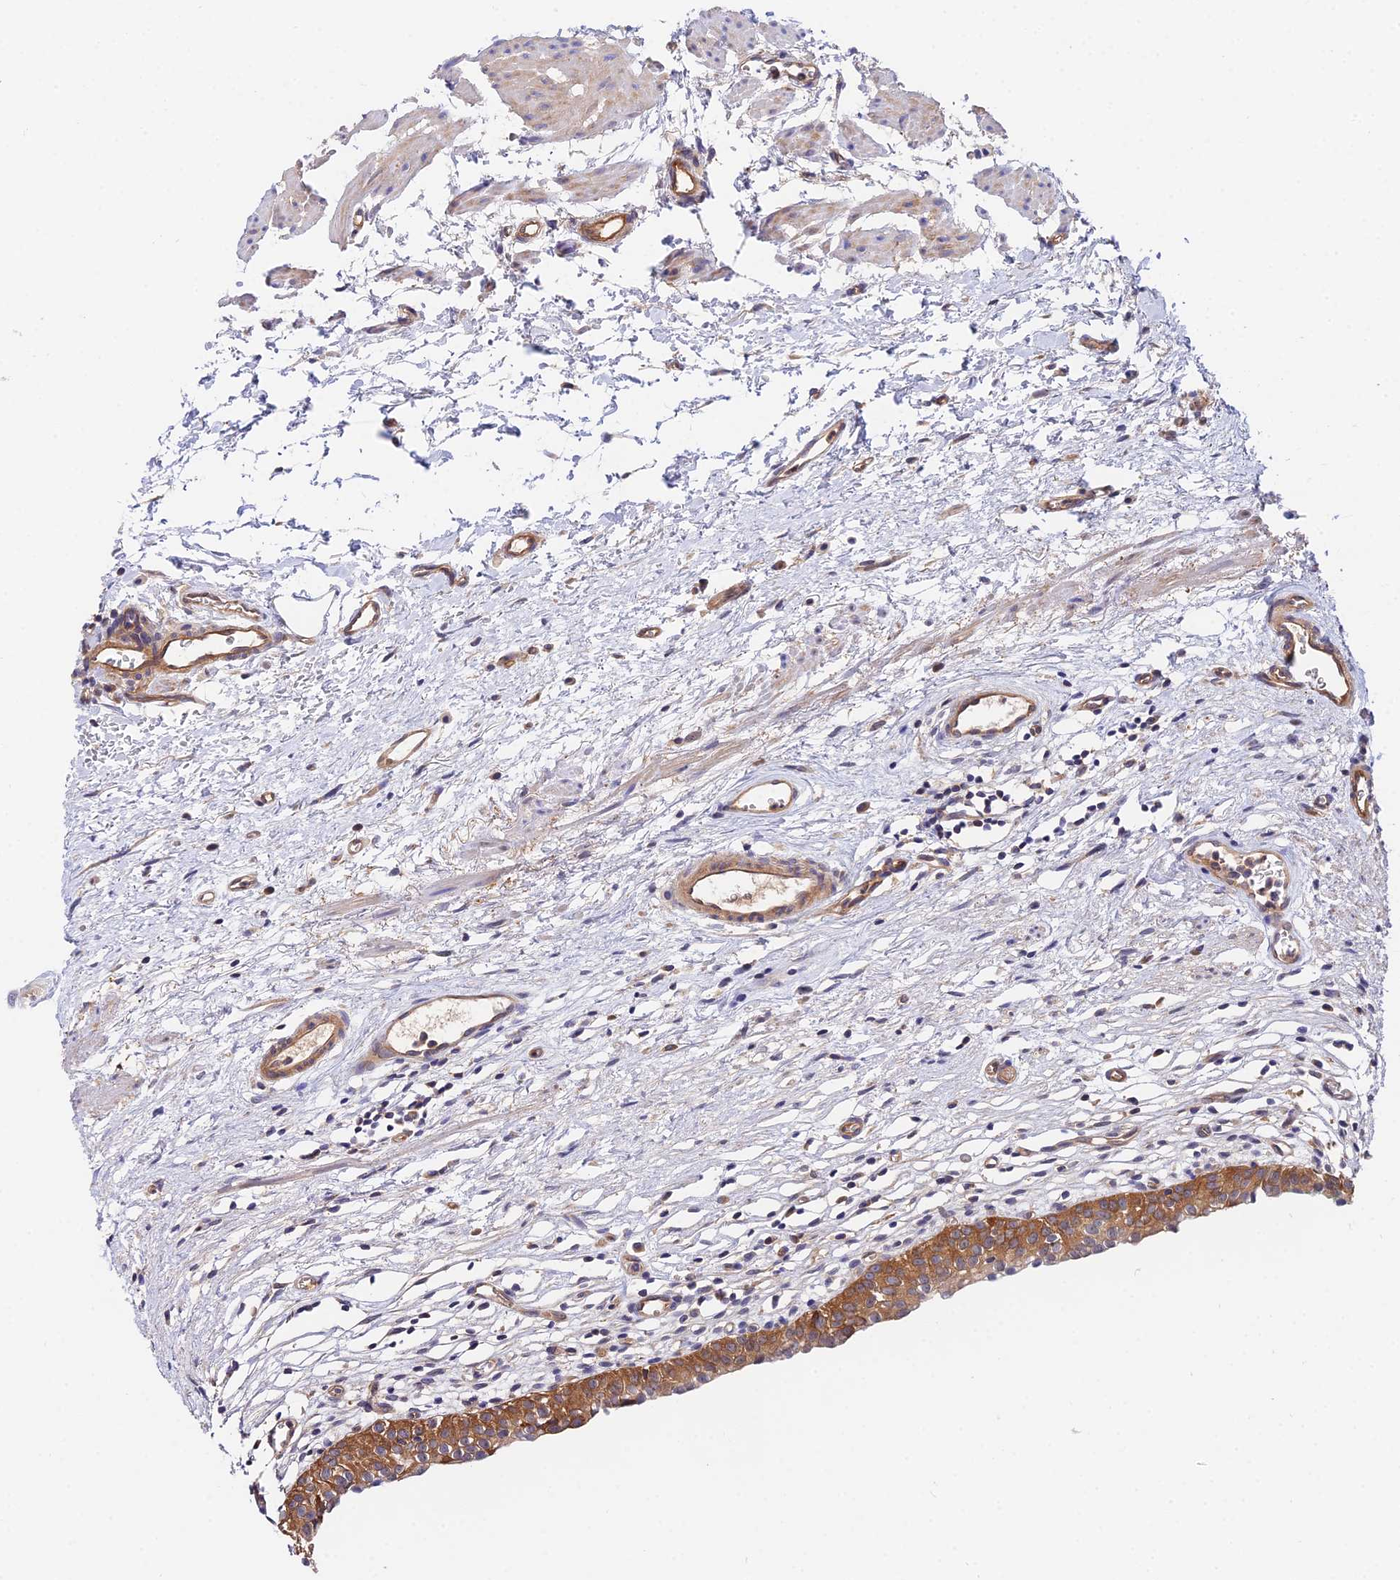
{"staining": {"intensity": "strong", "quantity": ">75%", "location": "cytoplasmic/membranous"}, "tissue": "urinary bladder", "cell_type": "Urothelial cells", "image_type": "normal", "snomed": [{"axis": "morphology", "description": "Normal tissue, NOS"}, {"axis": "morphology", "description": "Urothelial carcinoma, High grade"}, {"axis": "topography", "description": "Urinary bladder"}], "caption": "An immunohistochemistry photomicrograph of normal tissue is shown. Protein staining in brown shows strong cytoplasmic/membranous positivity in urinary bladder within urothelial cells.", "gene": "PPP2R2A", "patient": {"sex": "female", "age": 60}}